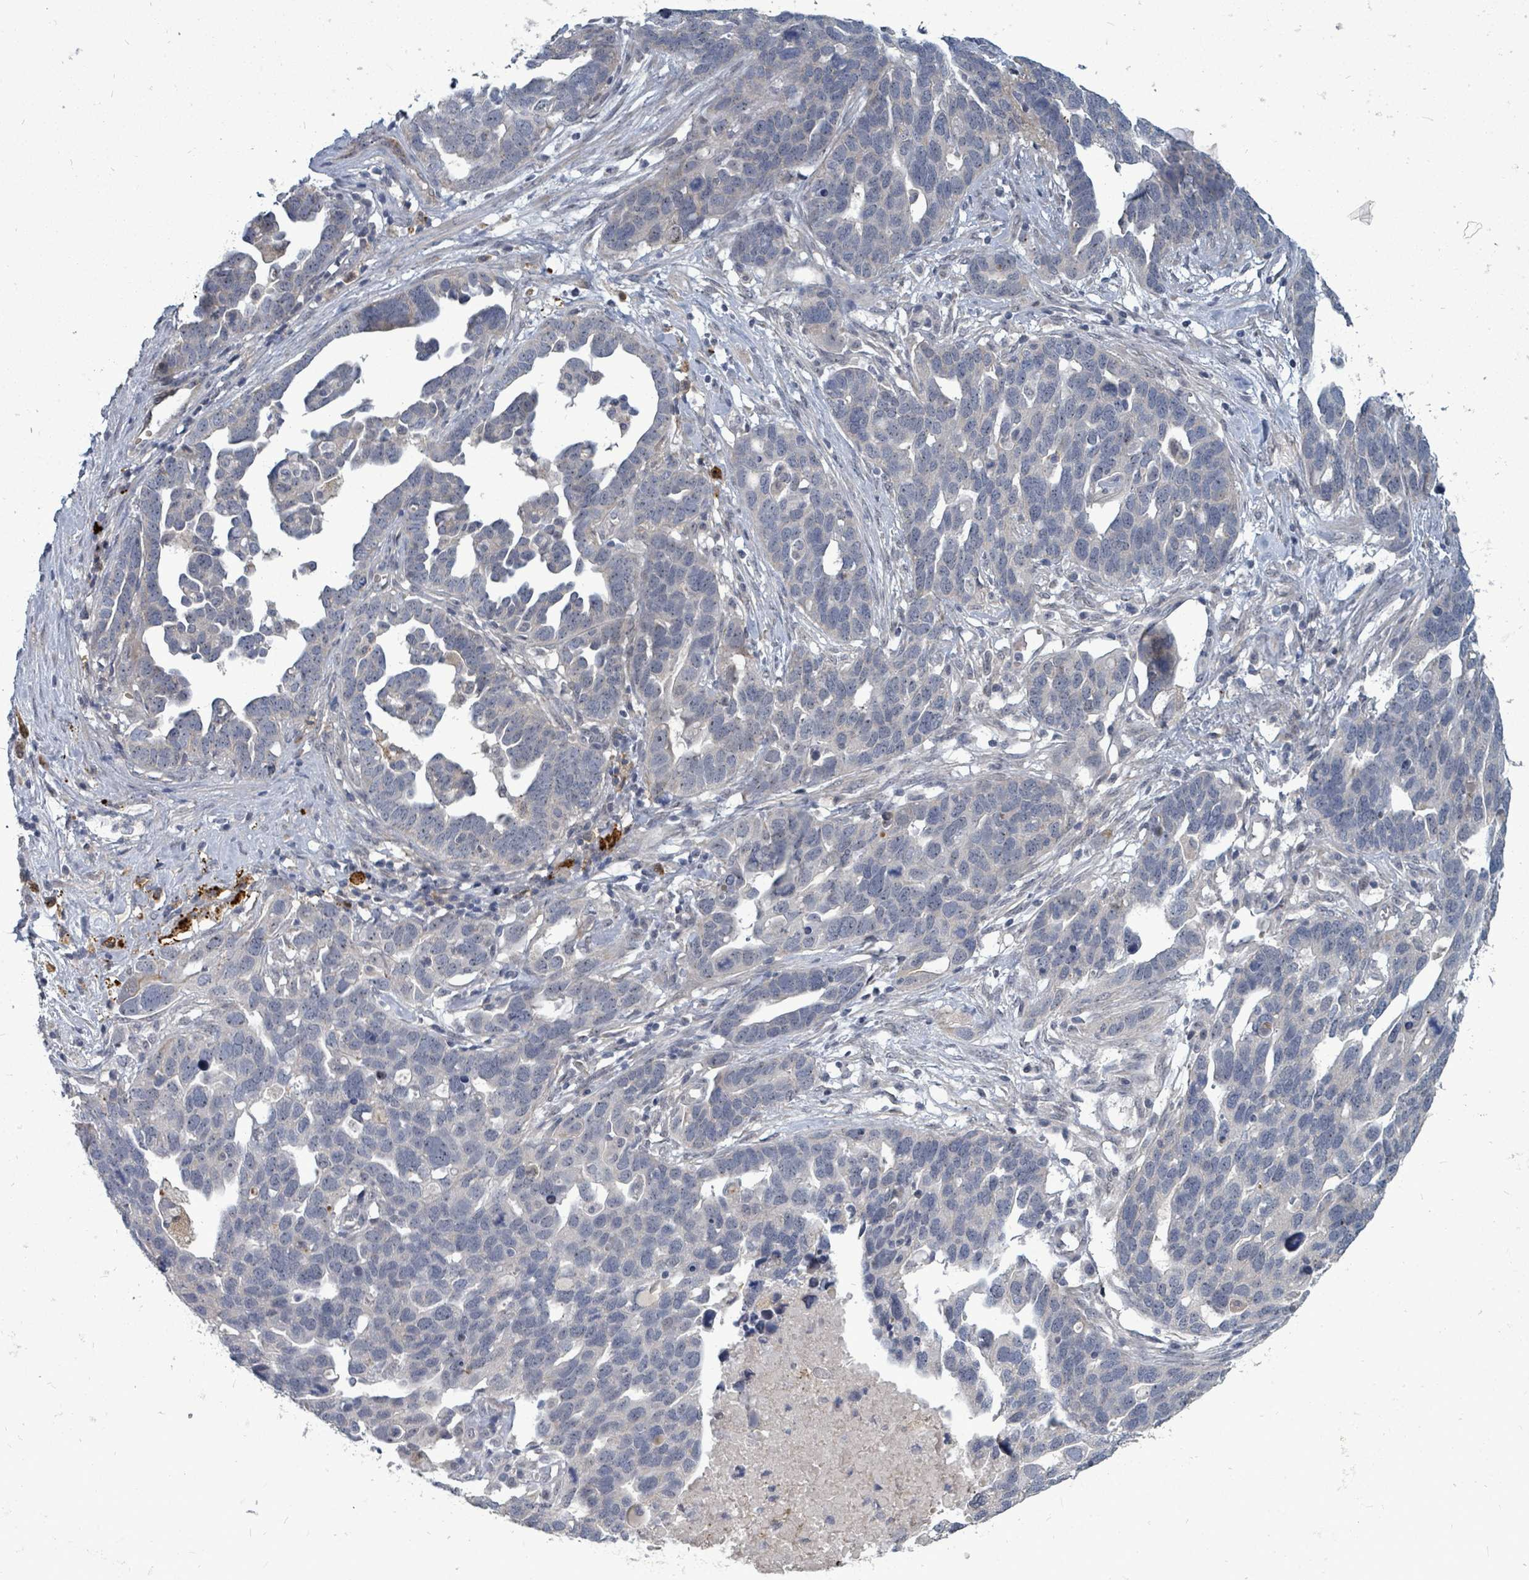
{"staining": {"intensity": "negative", "quantity": "none", "location": "none"}, "tissue": "ovarian cancer", "cell_type": "Tumor cells", "image_type": "cancer", "snomed": [{"axis": "morphology", "description": "Cystadenocarcinoma, serous, NOS"}, {"axis": "topography", "description": "Ovary"}], "caption": "High magnification brightfield microscopy of serous cystadenocarcinoma (ovarian) stained with DAB (3,3'-diaminobenzidine) (brown) and counterstained with hematoxylin (blue): tumor cells show no significant positivity.", "gene": "TRDMT1", "patient": {"sex": "female", "age": 54}}